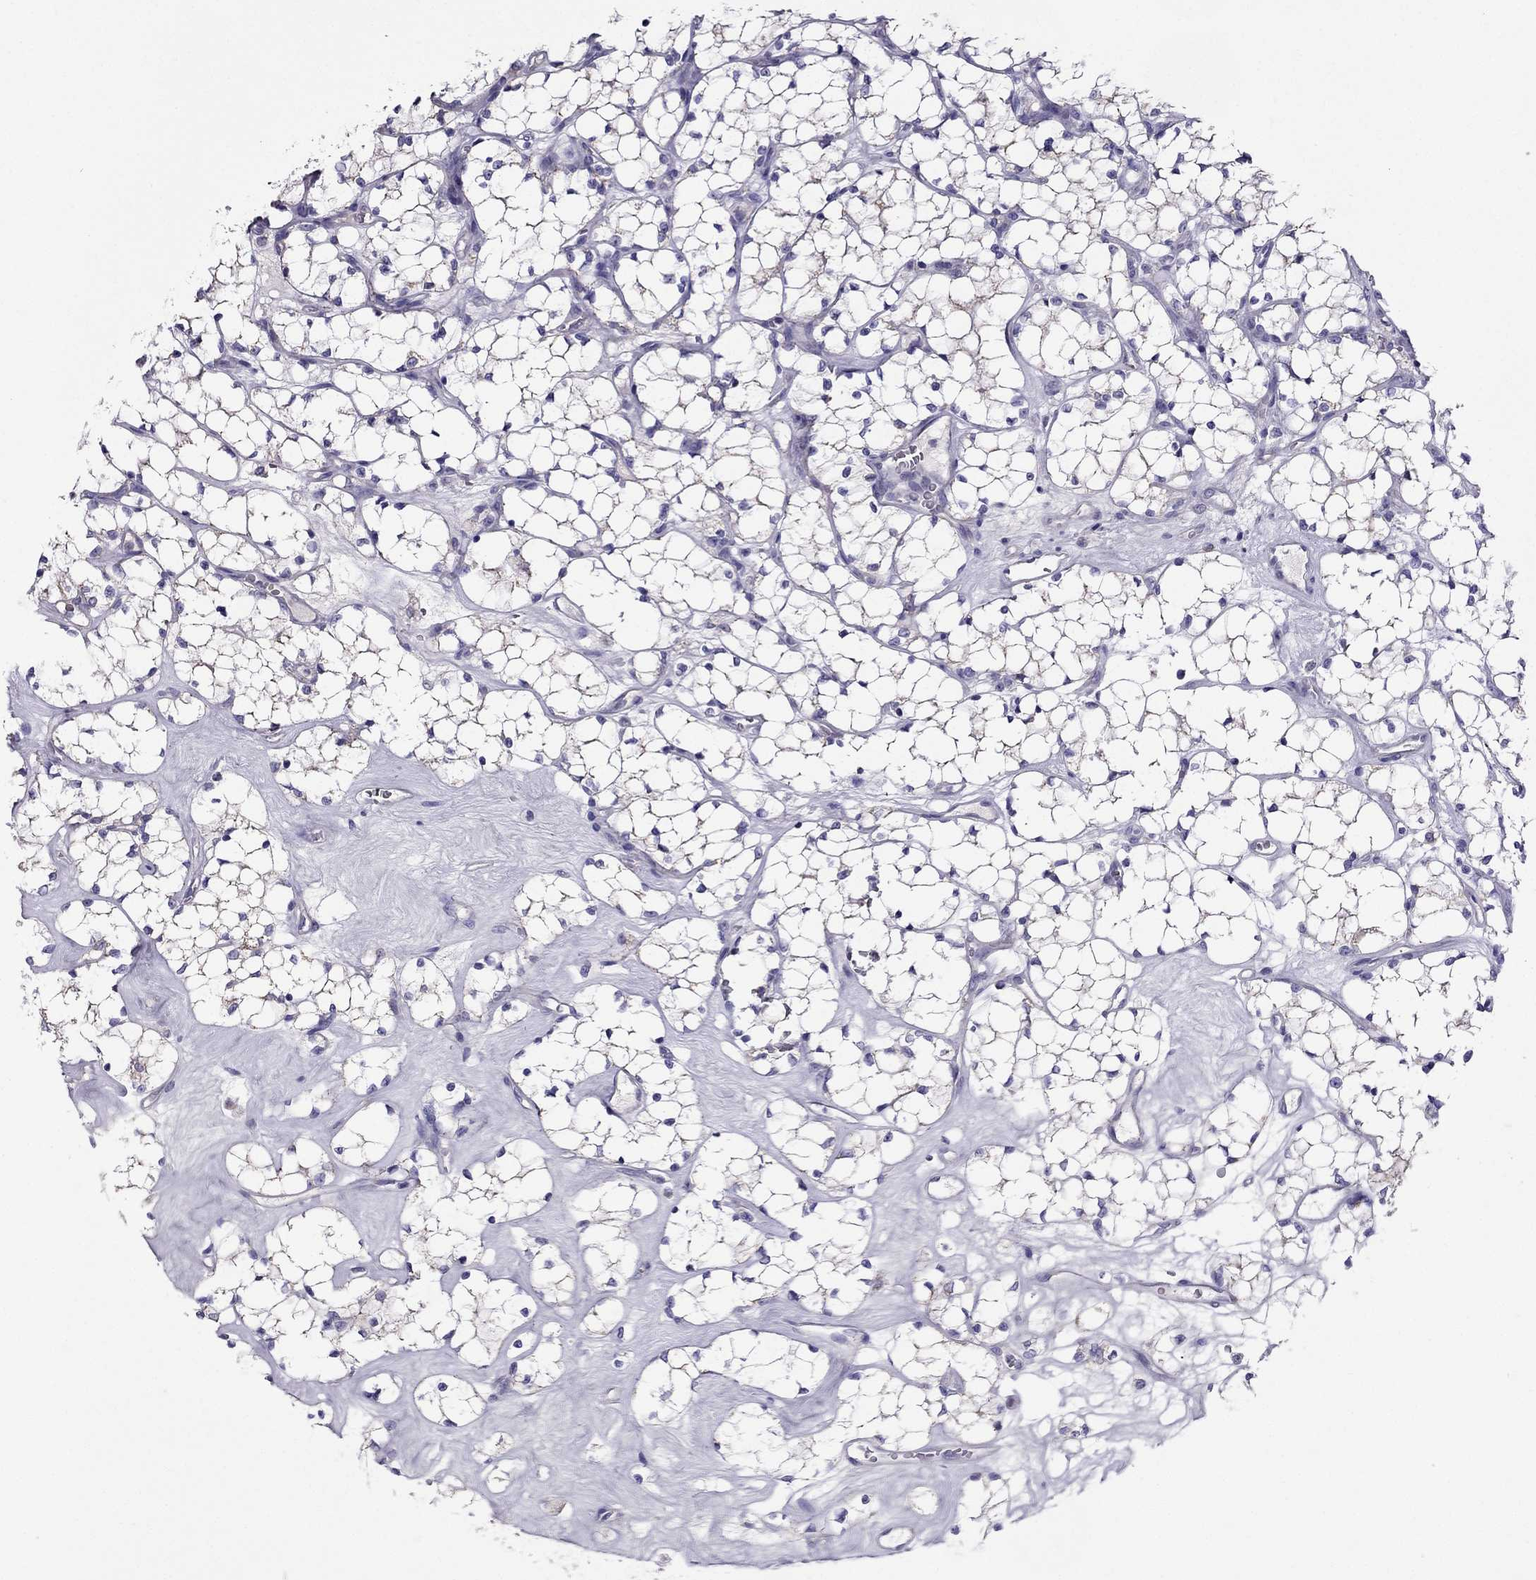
{"staining": {"intensity": "weak", "quantity": ">75%", "location": "cytoplasmic/membranous"}, "tissue": "renal cancer", "cell_type": "Tumor cells", "image_type": "cancer", "snomed": [{"axis": "morphology", "description": "Adenocarcinoma, NOS"}, {"axis": "topography", "description": "Kidney"}], "caption": "There is low levels of weak cytoplasmic/membranous expression in tumor cells of renal cancer, as demonstrated by immunohistochemical staining (brown color).", "gene": "DSC1", "patient": {"sex": "female", "age": 69}}